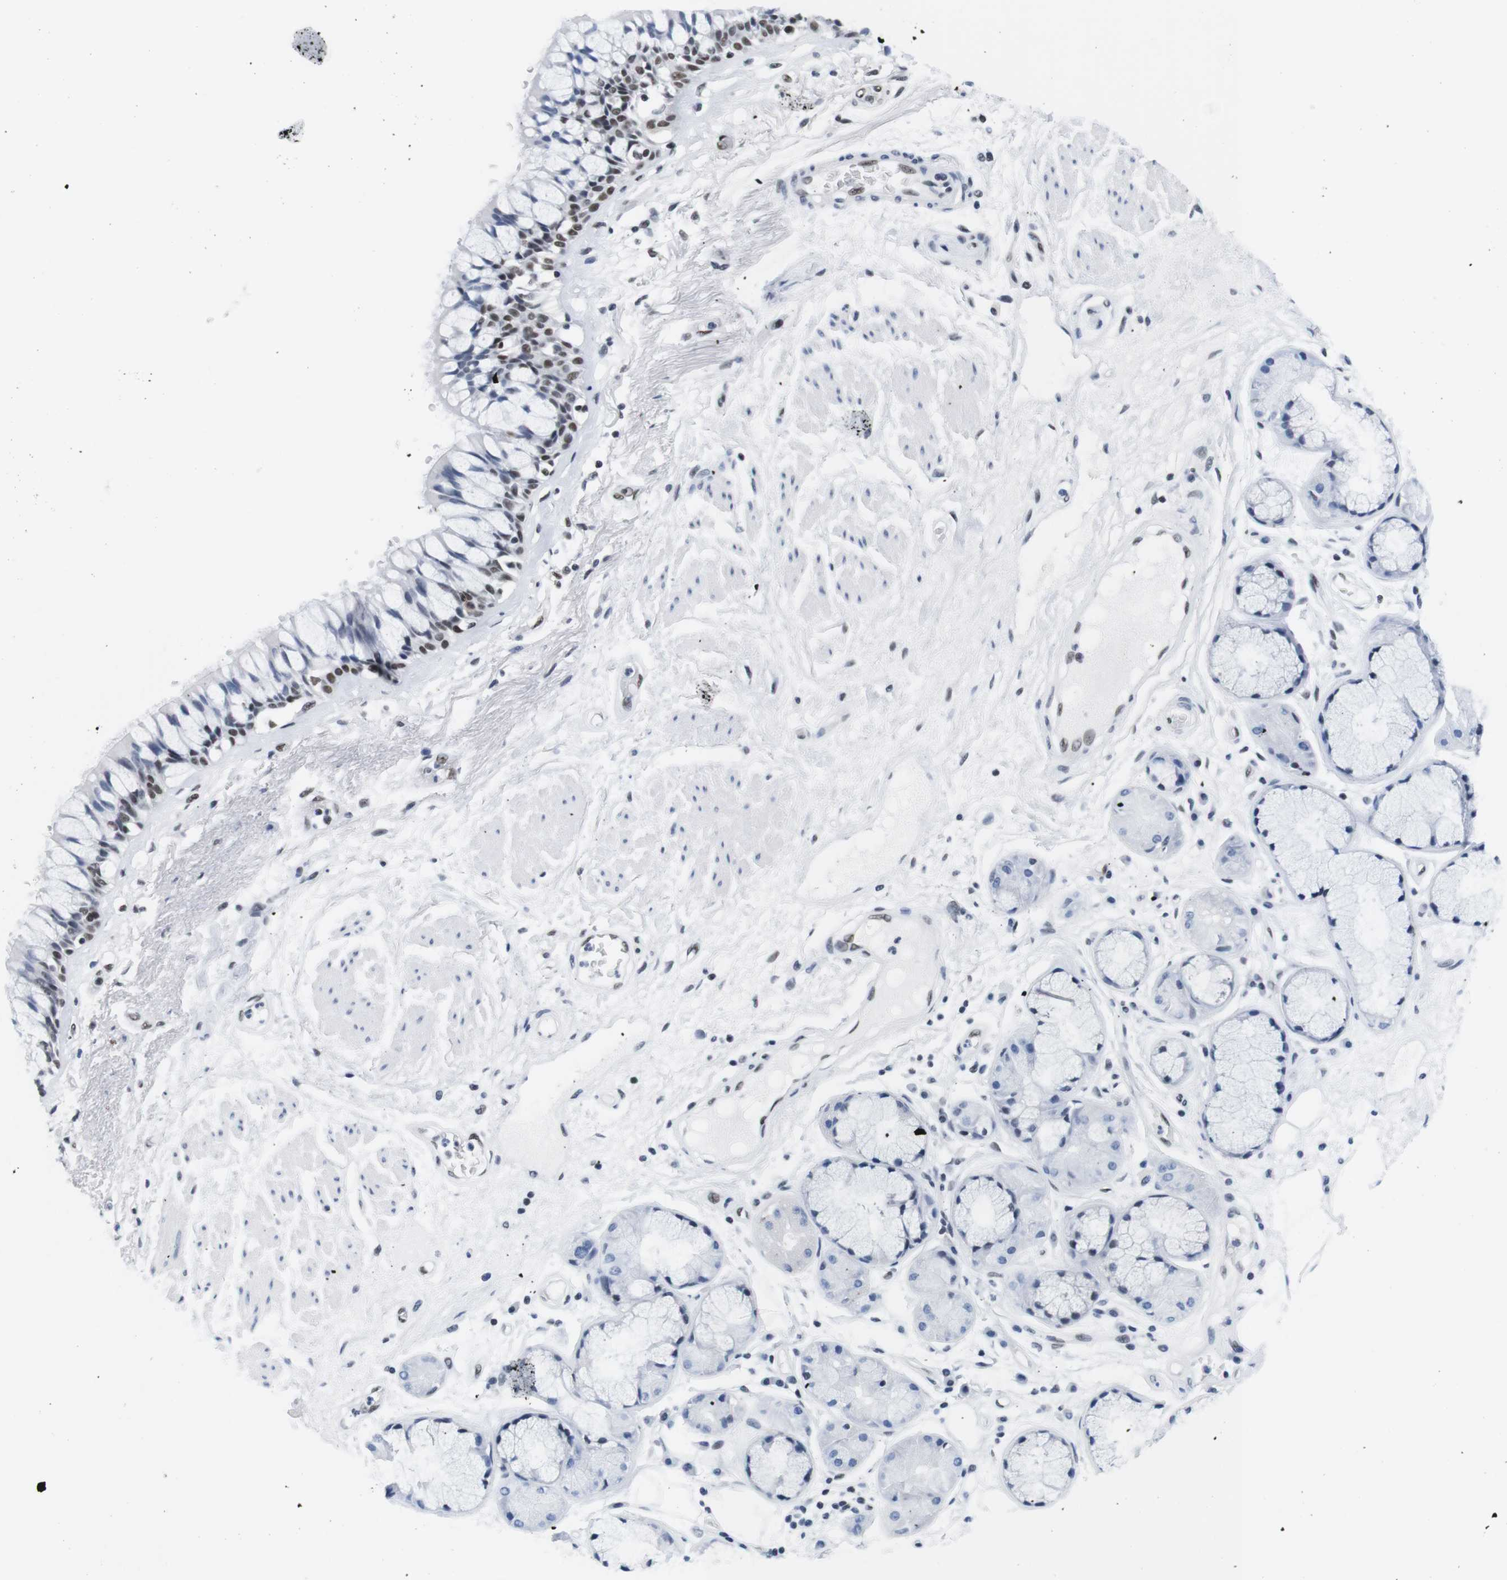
{"staining": {"intensity": "moderate", "quantity": "25%-75%", "location": "nuclear"}, "tissue": "bronchus", "cell_type": "Respiratory epithelial cells", "image_type": "normal", "snomed": [{"axis": "morphology", "description": "Normal tissue, NOS"}, {"axis": "topography", "description": "Bronchus"}], "caption": "A brown stain highlights moderate nuclear expression of a protein in respiratory epithelial cells of unremarkable human bronchus.", "gene": "IFI16", "patient": {"sex": "male", "age": 66}}